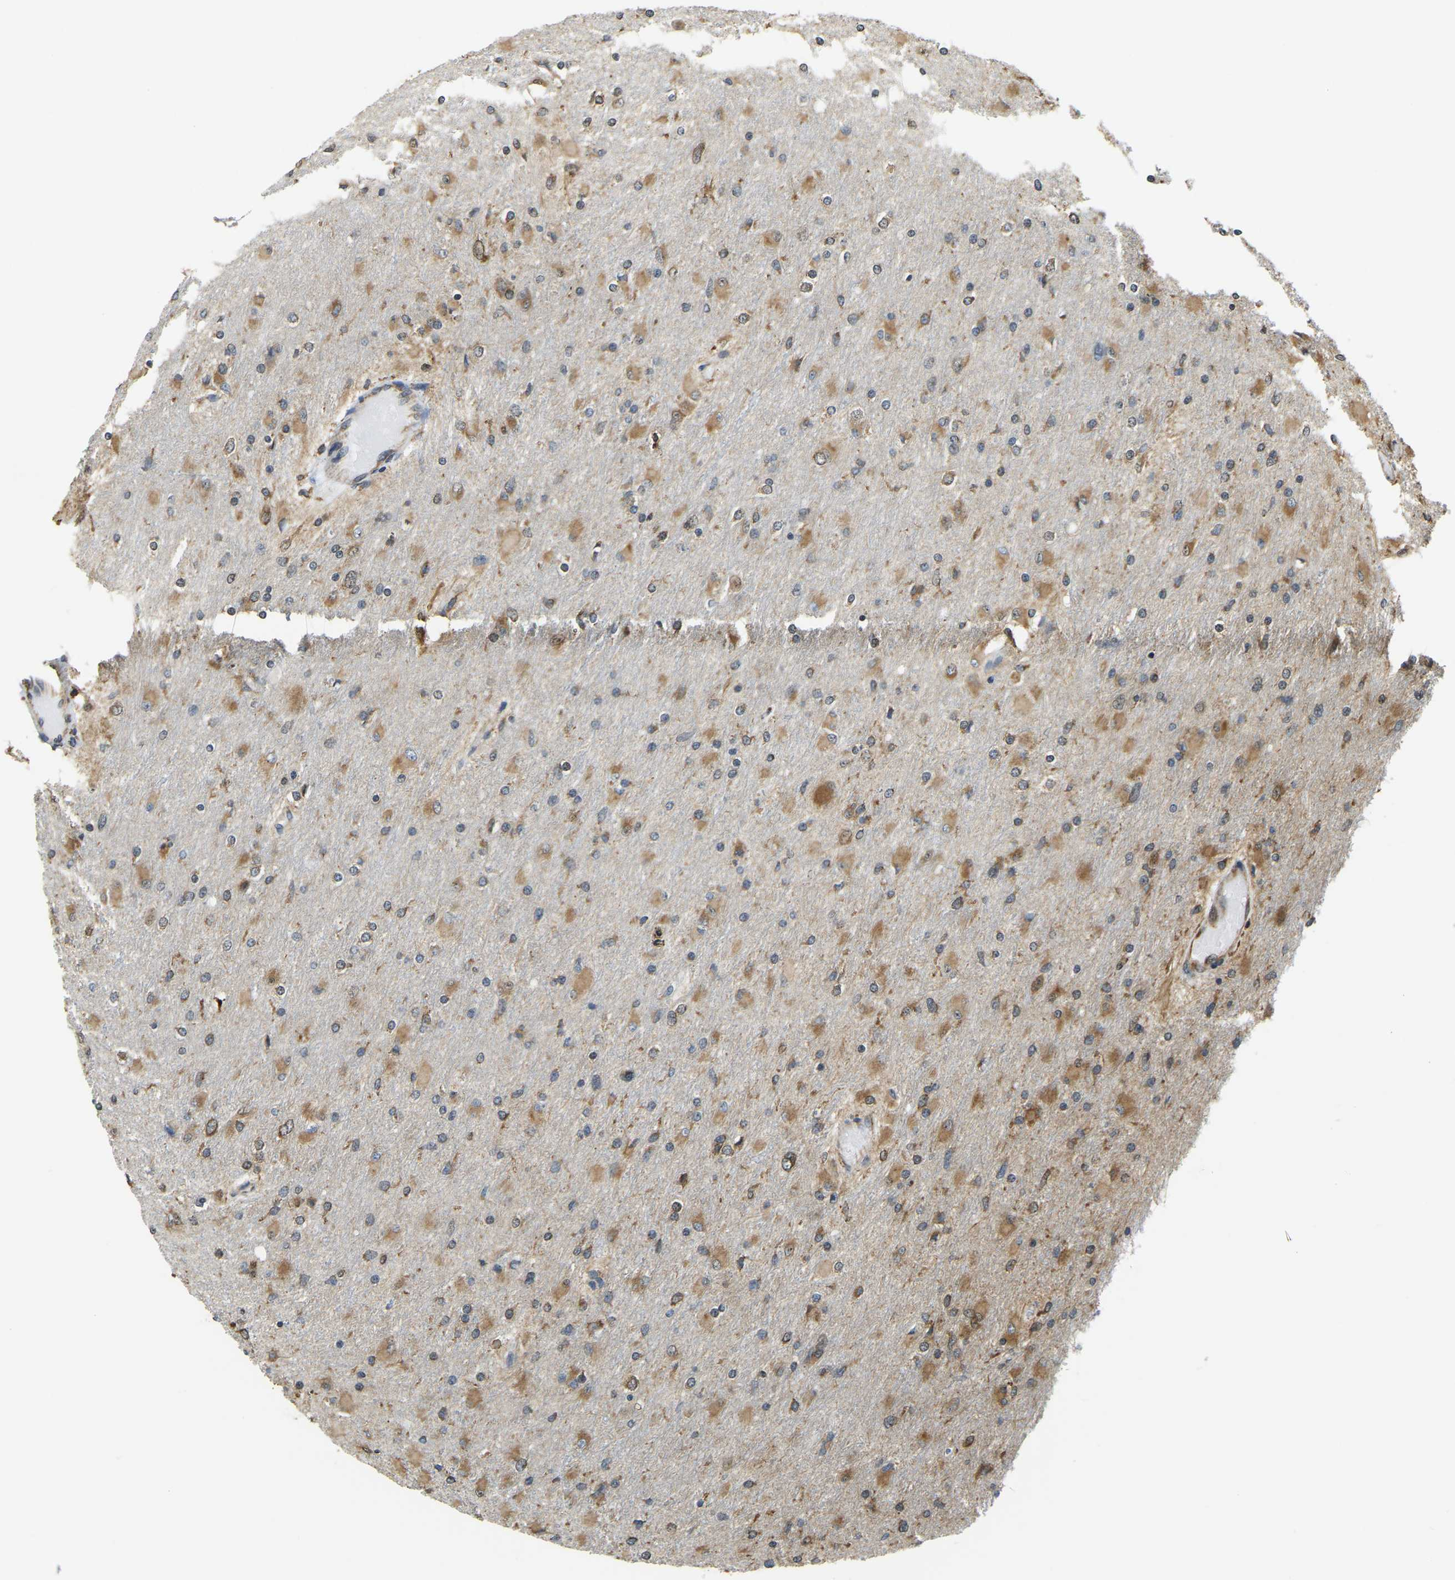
{"staining": {"intensity": "moderate", "quantity": ">75%", "location": "cytoplasmic/membranous"}, "tissue": "glioma", "cell_type": "Tumor cells", "image_type": "cancer", "snomed": [{"axis": "morphology", "description": "Glioma, malignant, High grade"}, {"axis": "topography", "description": "Cerebral cortex"}], "caption": "Moderate cytoplasmic/membranous positivity for a protein is present in about >75% of tumor cells of malignant glioma (high-grade) using immunohistochemistry.", "gene": "RNF115", "patient": {"sex": "female", "age": 36}}